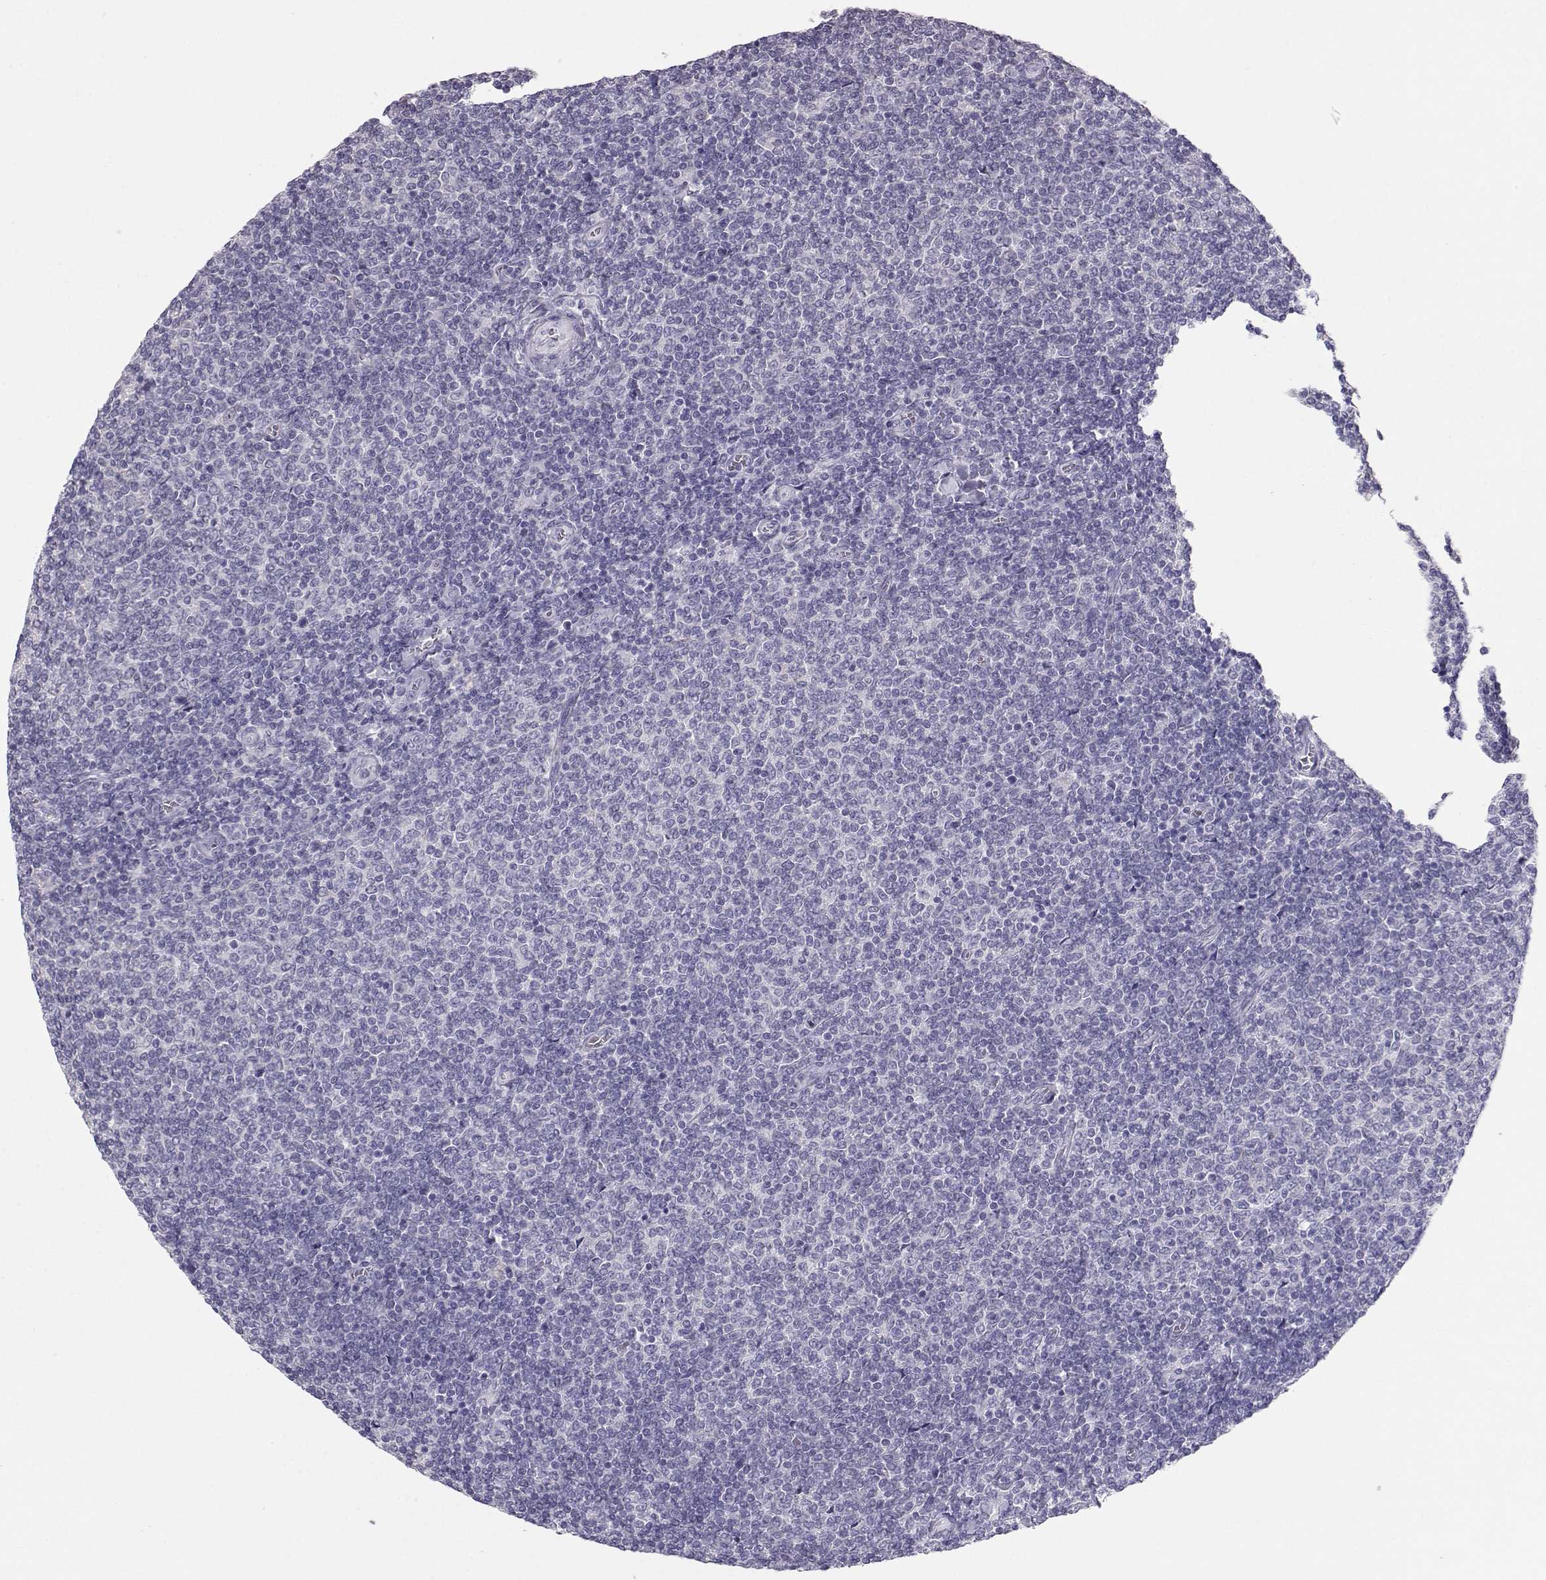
{"staining": {"intensity": "negative", "quantity": "none", "location": "none"}, "tissue": "lymphoma", "cell_type": "Tumor cells", "image_type": "cancer", "snomed": [{"axis": "morphology", "description": "Malignant lymphoma, non-Hodgkin's type, Low grade"}, {"axis": "topography", "description": "Lymph node"}], "caption": "High power microscopy micrograph of an immunohistochemistry (IHC) image of low-grade malignant lymphoma, non-Hodgkin's type, revealing no significant positivity in tumor cells.", "gene": "LAMB3", "patient": {"sex": "male", "age": 52}}